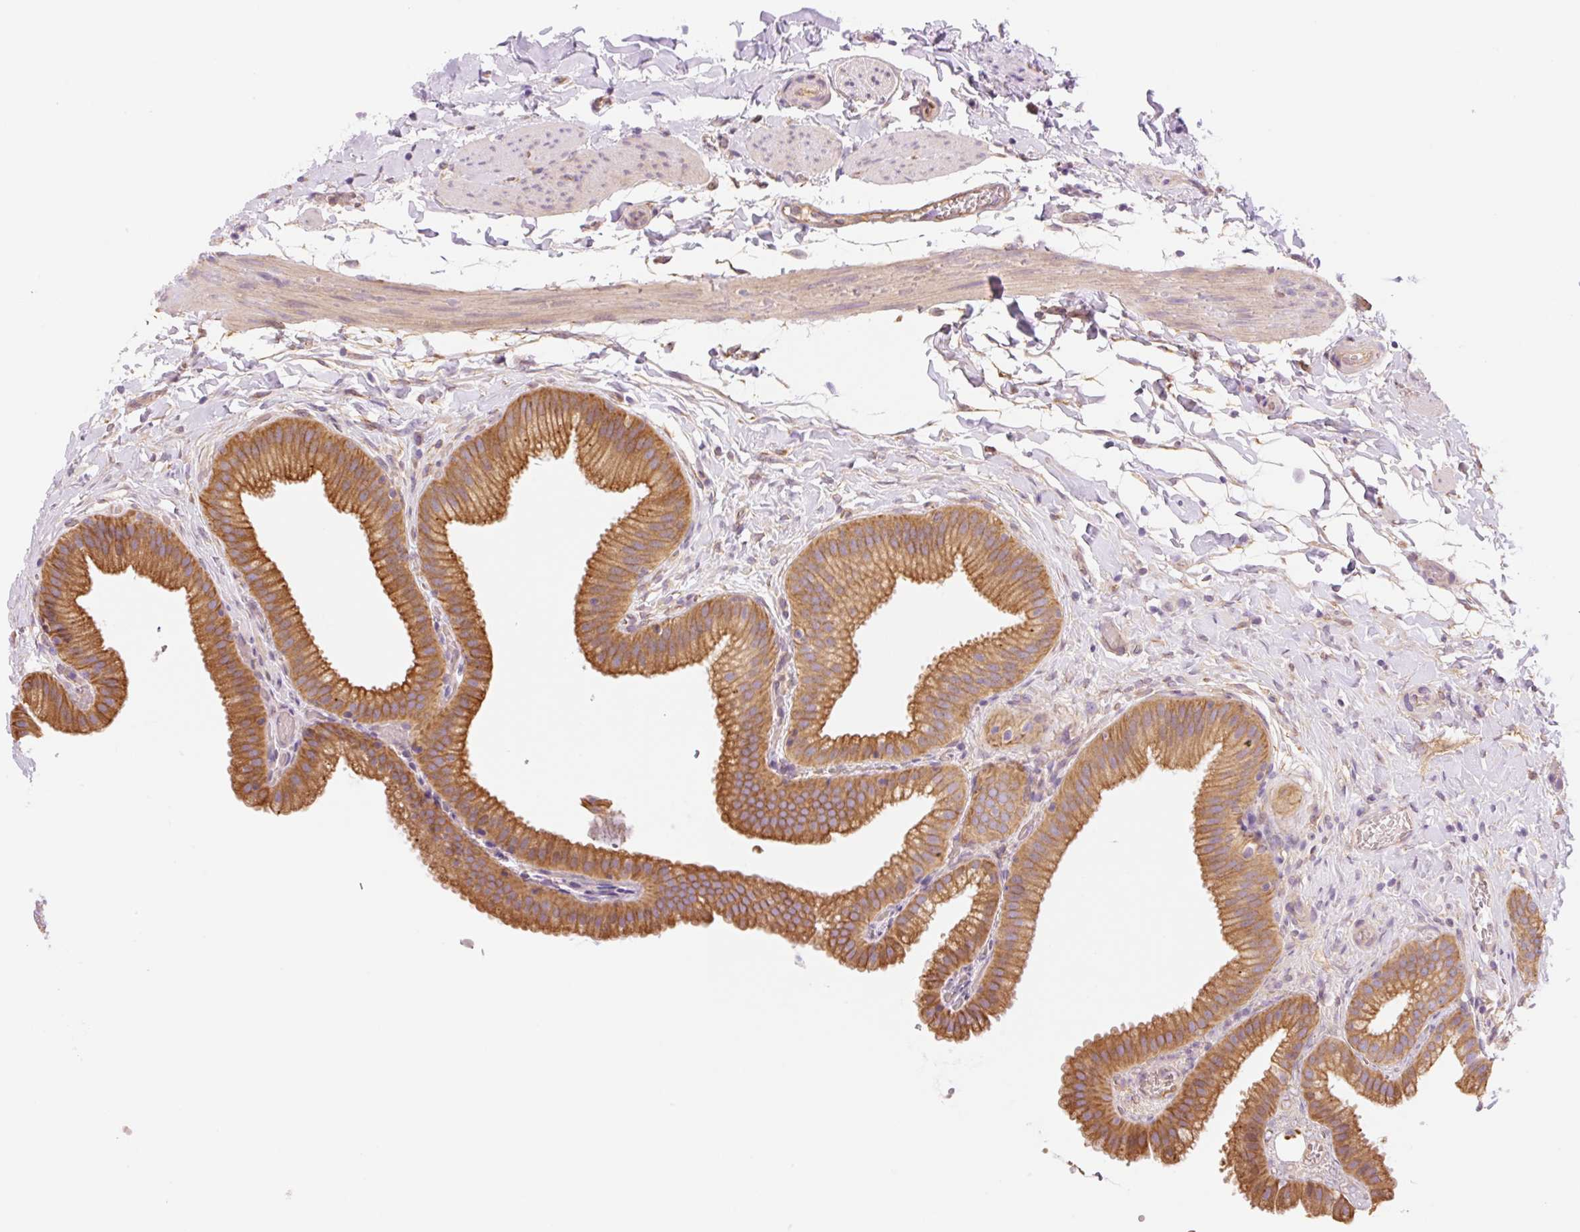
{"staining": {"intensity": "moderate", "quantity": ">75%", "location": "cytoplasmic/membranous"}, "tissue": "gallbladder", "cell_type": "Glandular cells", "image_type": "normal", "snomed": [{"axis": "morphology", "description": "Normal tissue, NOS"}, {"axis": "topography", "description": "Gallbladder"}], "caption": "Immunohistochemistry (IHC) of normal gallbladder shows medium levels of moderate cytoplasmic/membranous positivity in about >75% of glandular cells.", "gene": "NLRP5", "patient": {"sex": "female", "age": 63}}